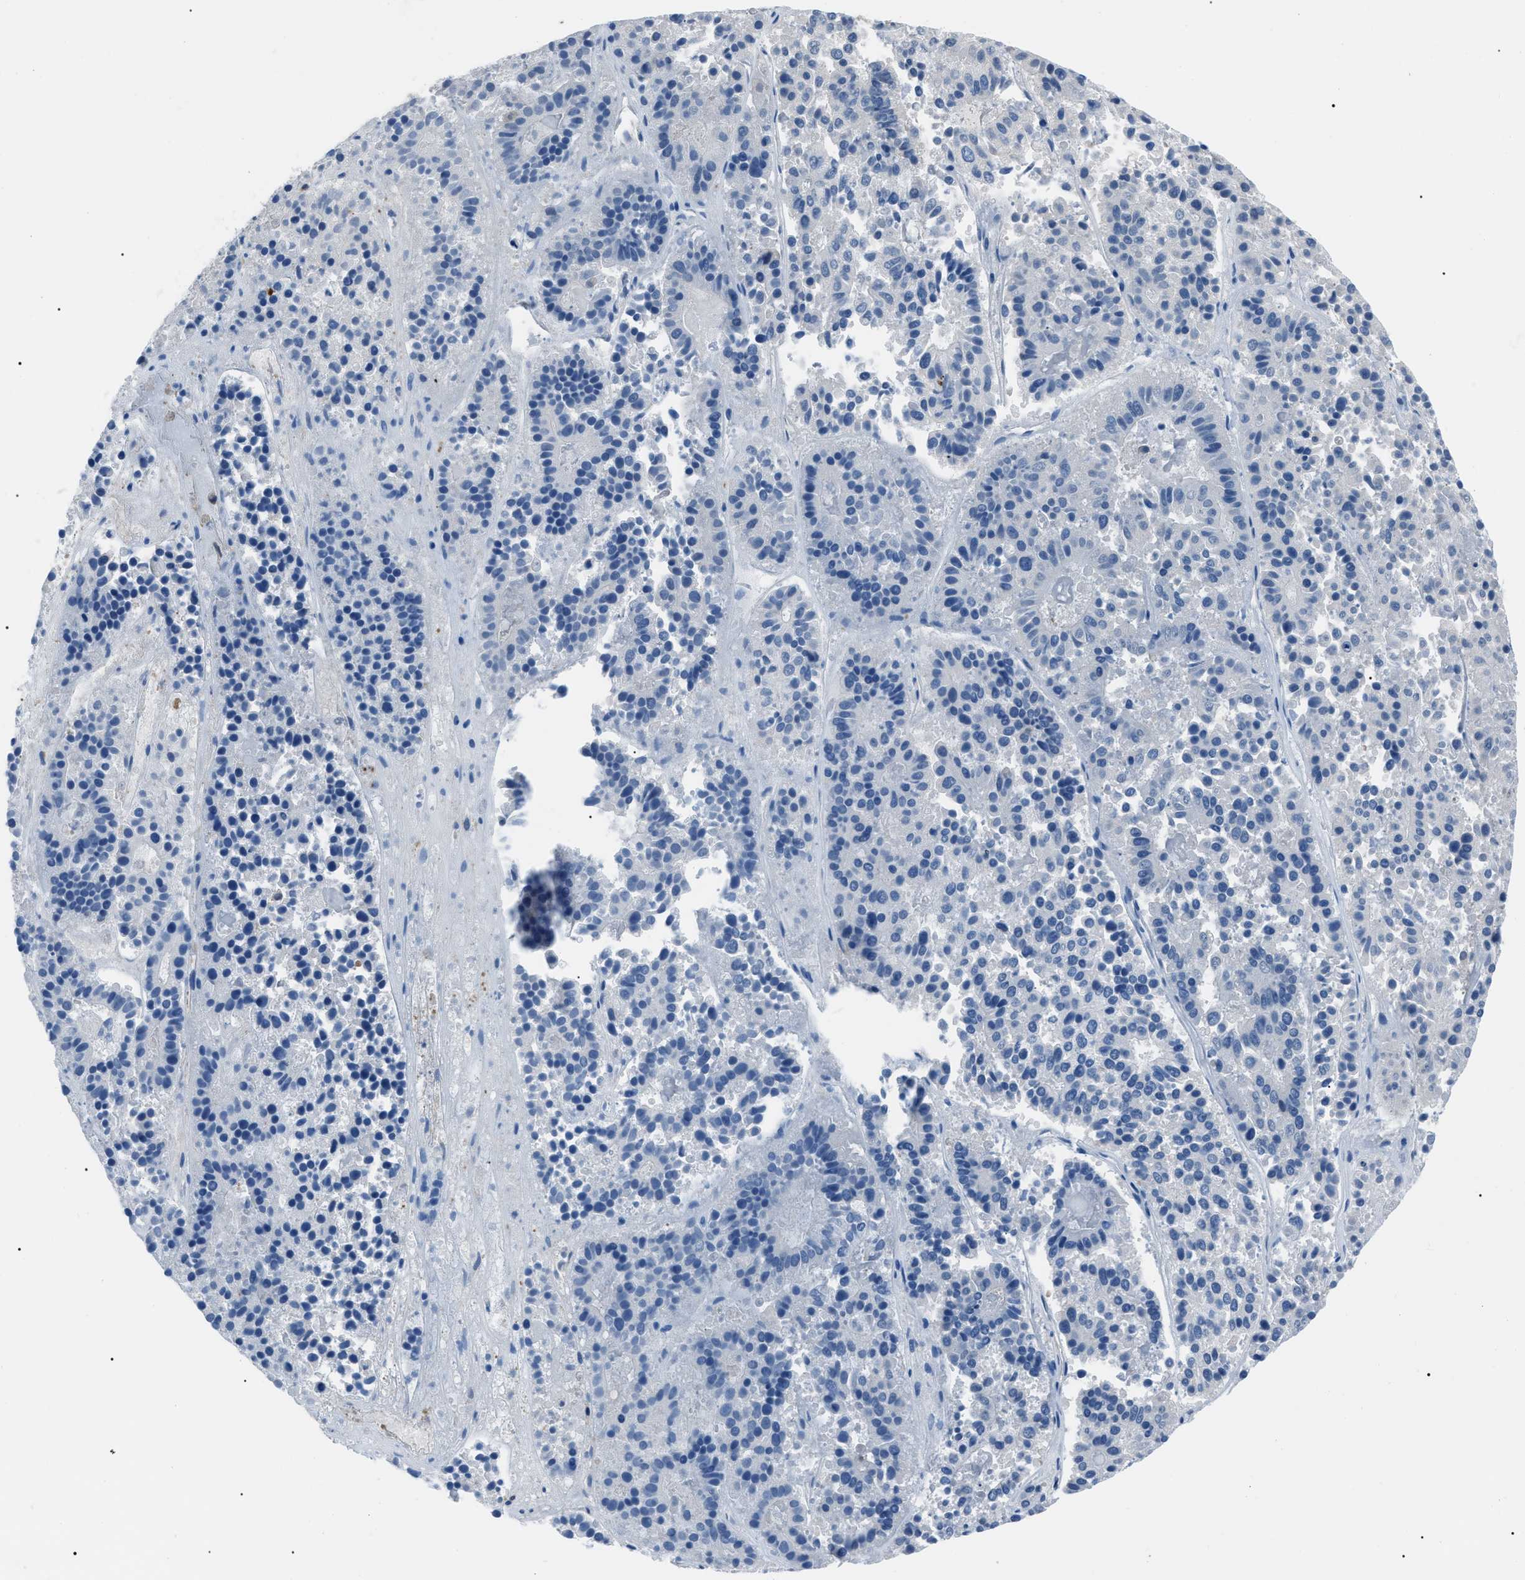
{"staining": {"intensity": "negative", "quantity": "none", "location": "none"}, "tissue": "pancreatic cancer", "cell_type": "Tumor cells", "image_type": "cancer", "snomed": [{"axis": "morphology", "description": "Adenocarcinoma, NOS"}, {"axis": "topography", "description": "Pancreas"}], "caption": "Immunohistochemistry histopathology image of neoplastic tissue: pancreatic cancer stained with DAB exhibits no significant protein positivity in tumor cells.", "gene": "PDCD5", "patient": {"sex": "male", "age": 50}}